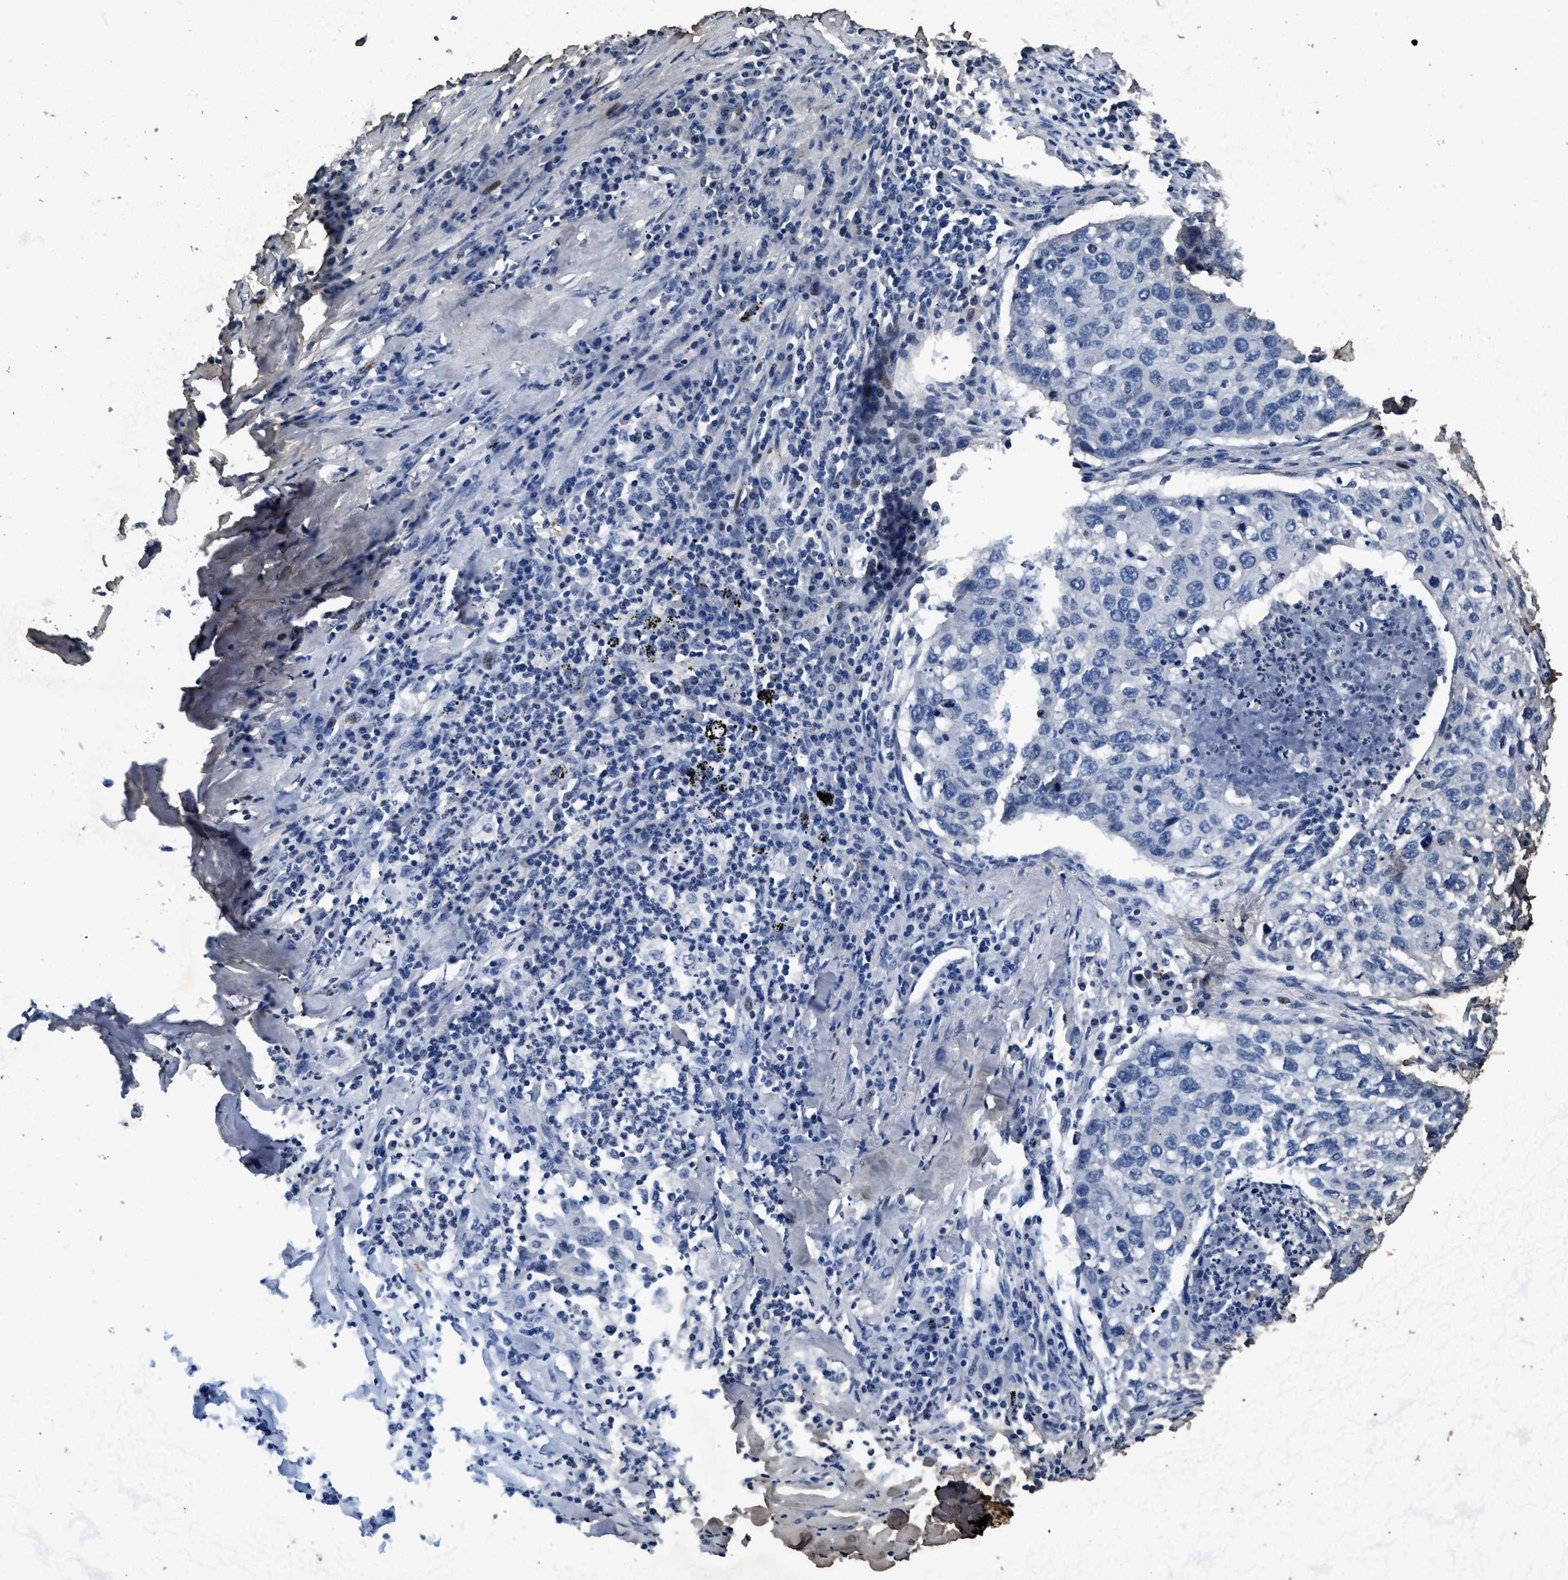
{"staining": {"intensity": "negative", "quantity": "none", "location": "none"}, "tissue": "lung cancer", "cell_type": "Tumor cells", "image_type": "cancer", "snomed": [{"axis": "morphology", "description": "Squamous cell carcinoma, NOS"}, {"axis": "topography", "description": "Lung"}], "caption": "Tumor cells show no significant protein expression in lung cancer (squamous cell carcinoma). (Brightfield microscopy of DAB immunohistochemistry (IHC) at high magnification).", "gene": "ITGA2B", "patient": {"sex": "female", "age": 63}}